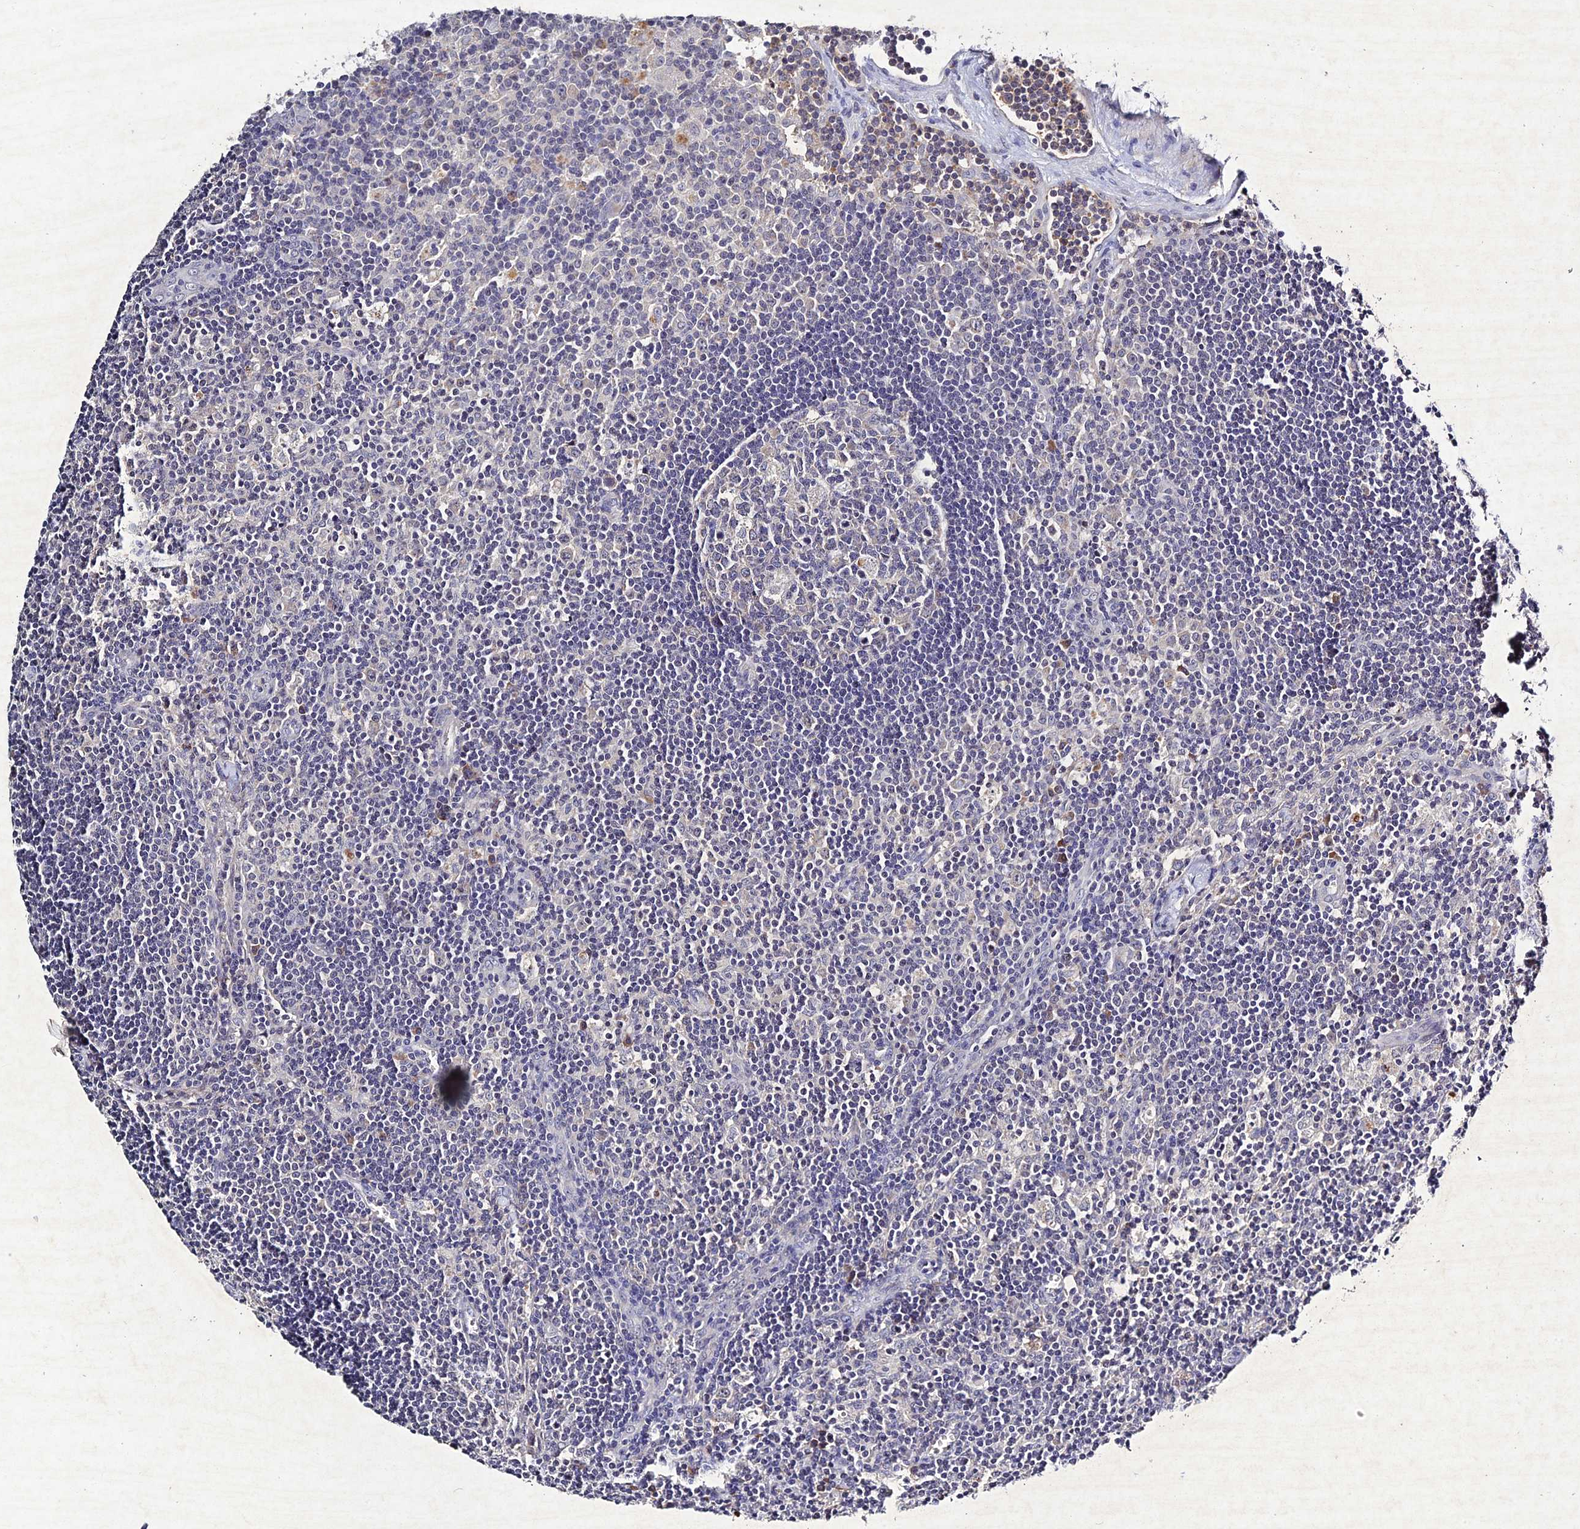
{"staining": {"intensity": "negative", "quantity": "none", "location": "none"}, "tissue": "lymph node", "cell_type": "Germinal center cells", "image_type": "normal", "snomed": [{"axis": "morphology", "description": "Normal tissue, NOS"}, {"axis": "topography", "description": "Lymph node"}], "caption": "Immunohistochemistry image of unremarkable lymph node: human lymph node stained with DAB (3,3'-diaminobenzidine) shows no significant protein staining in germinal center cells. (DAB (3,3'-diaminobenzidine) IHC with hematoxylin counter stain).", "gene": "CHST5", "patient": {"sex": "male", "age": 58}}